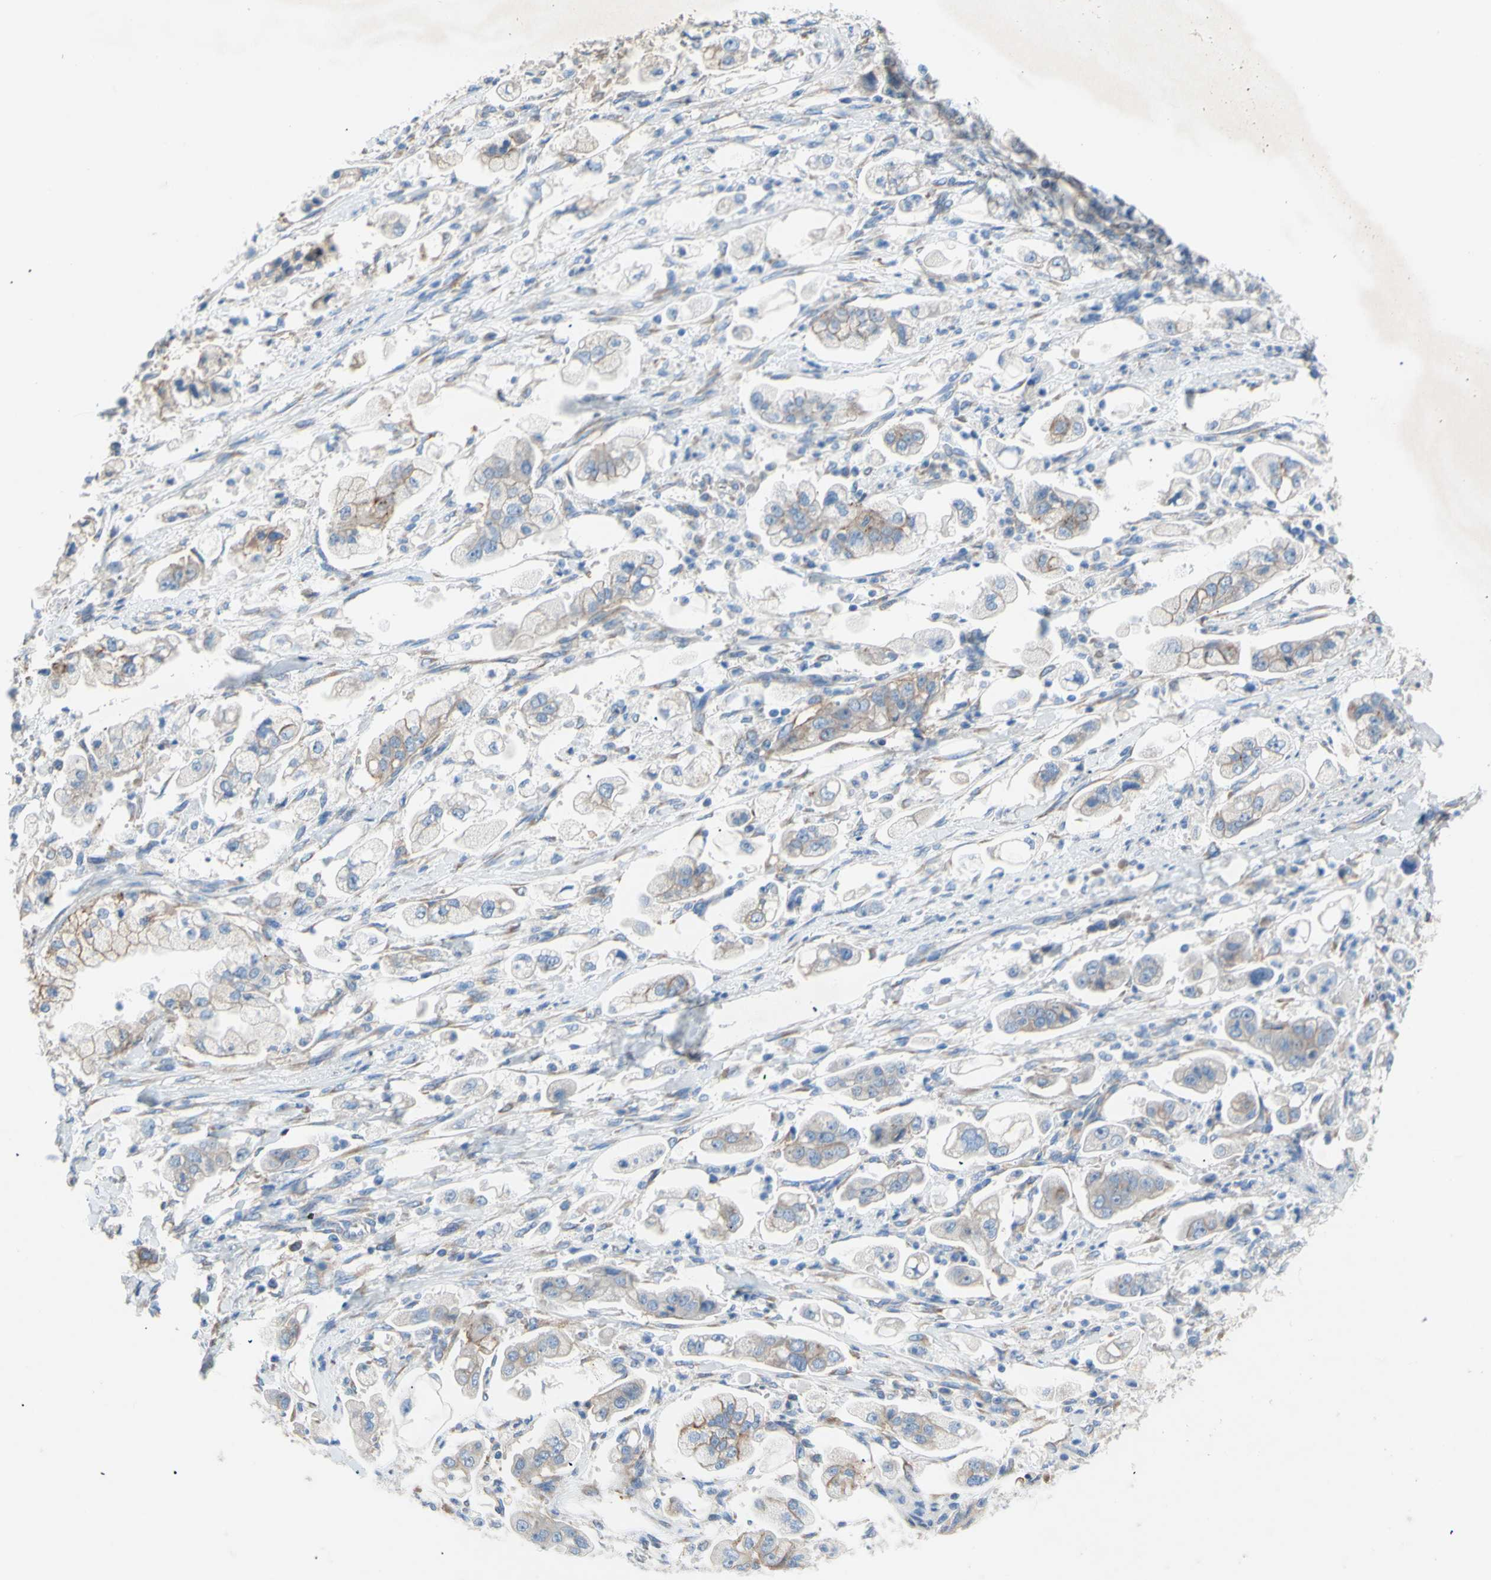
{"staining": {"intensity": "negative", "quantity": "none", "location": "none"}, "tissue": "stomach cancer", "cell_type": "Tumor cells", "image_type": "cancer", "snomed": [{"axis": "morphology", "description": "Adenocarcinoma, NOS"}, {"axis": "topography", "description": "Stomach"}], "caption": "An image of adenocarcinoma (stomach) stained for a protein shows no brown staining in tumor cells.", "gene": "TMIGD2", "patient": {"sex": "male", "age": 62}}